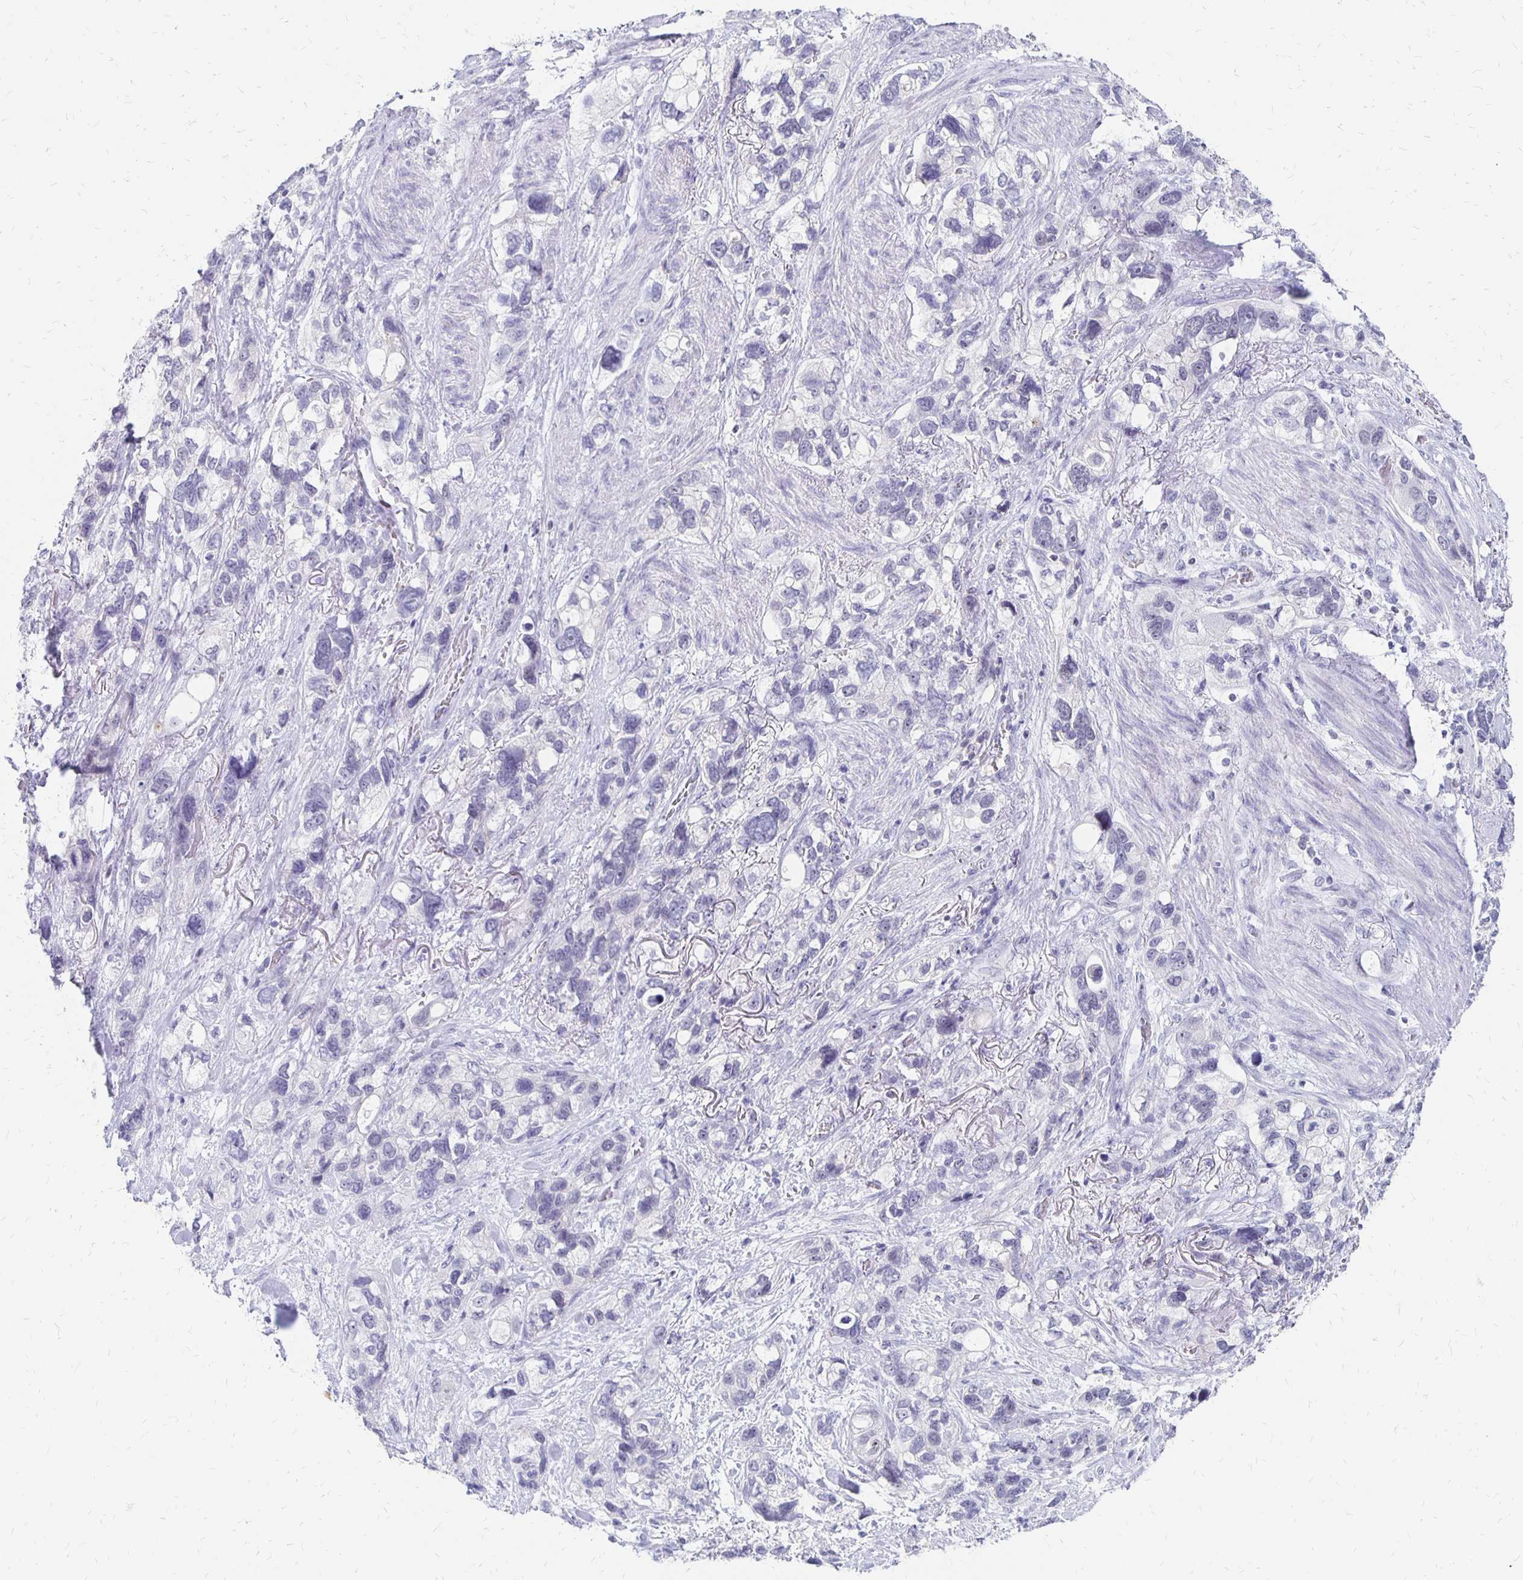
{"staining": {"intensity": "negative", "quantity": "none", "location": "none"}, "tissue": "stomach cancer", "cell_type": "Tumor cells", "image_type": "cancer", "snomed": [{"axis": "morphology", "description": "Adenocarcinoma, NOS"}, {"axis": "topography", "description": "Stomach, upper"}], "caption": "Protein analysis of adenocarcinoma (stomach) demonstrates no significant expression in tumor cells. The staining is performed using DAB brown chromogen with nuclei counter-stained in using hematoxylin.", "gene": "SYT2", "patient": {"sex": "female", "age": 81}}